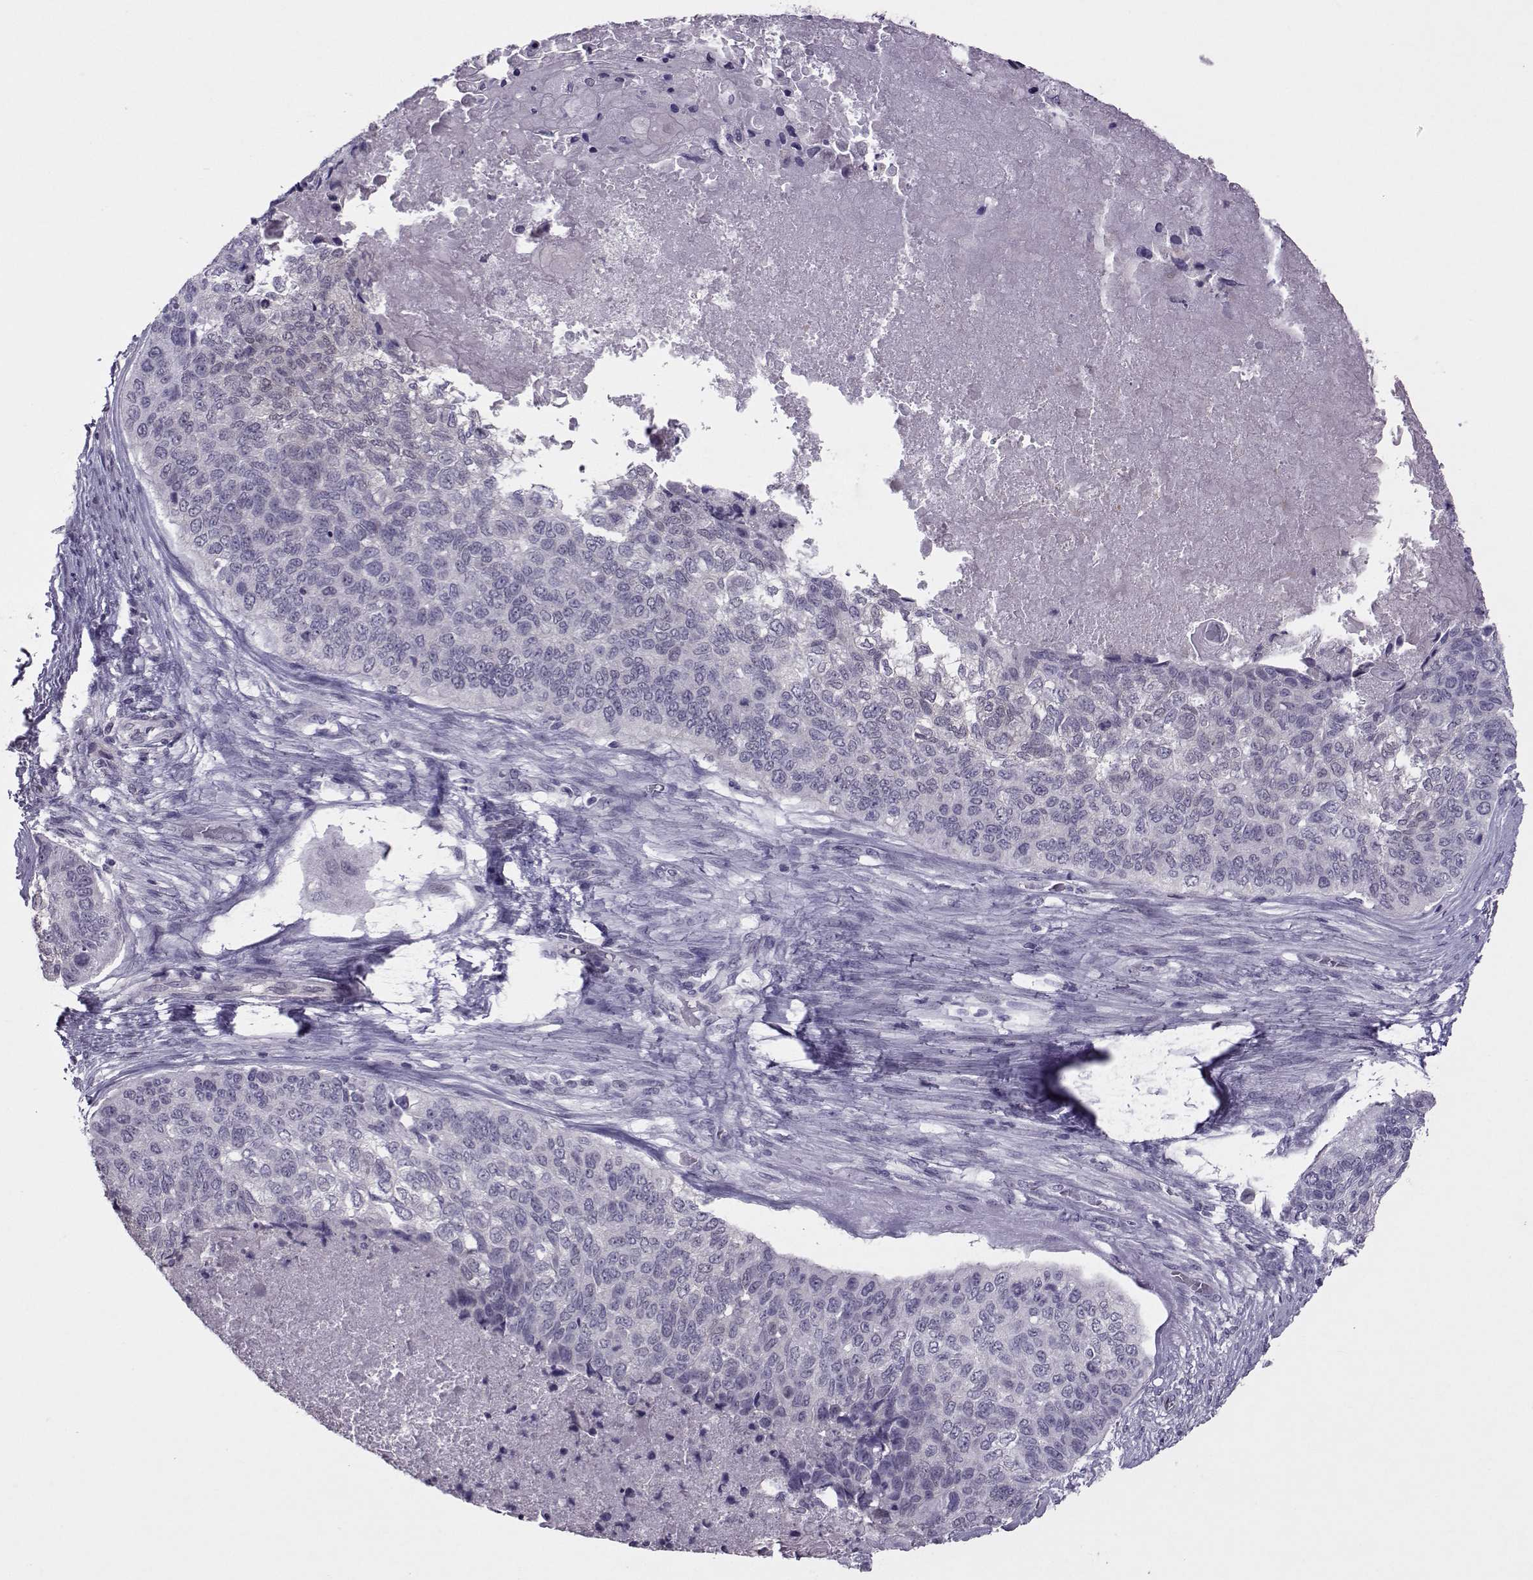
{"staining": {"intensity": "negative", "quantity": "none", "location": "none"}, "tissue": "lung cancer", "cell_type": "Tumor cells", "image_type": "cancer", "snomed": [{"axis": "morphology", "description": "Squamous cell carcinoma, NOS"}, {"axis": "topography", "description": "Lung"}], "caption": "The image reveals no staining of tumor cells in lung squamous cell carcinoma.", "gene": "ASRGL1", "patient": {"sex": "male", "age": 69}}